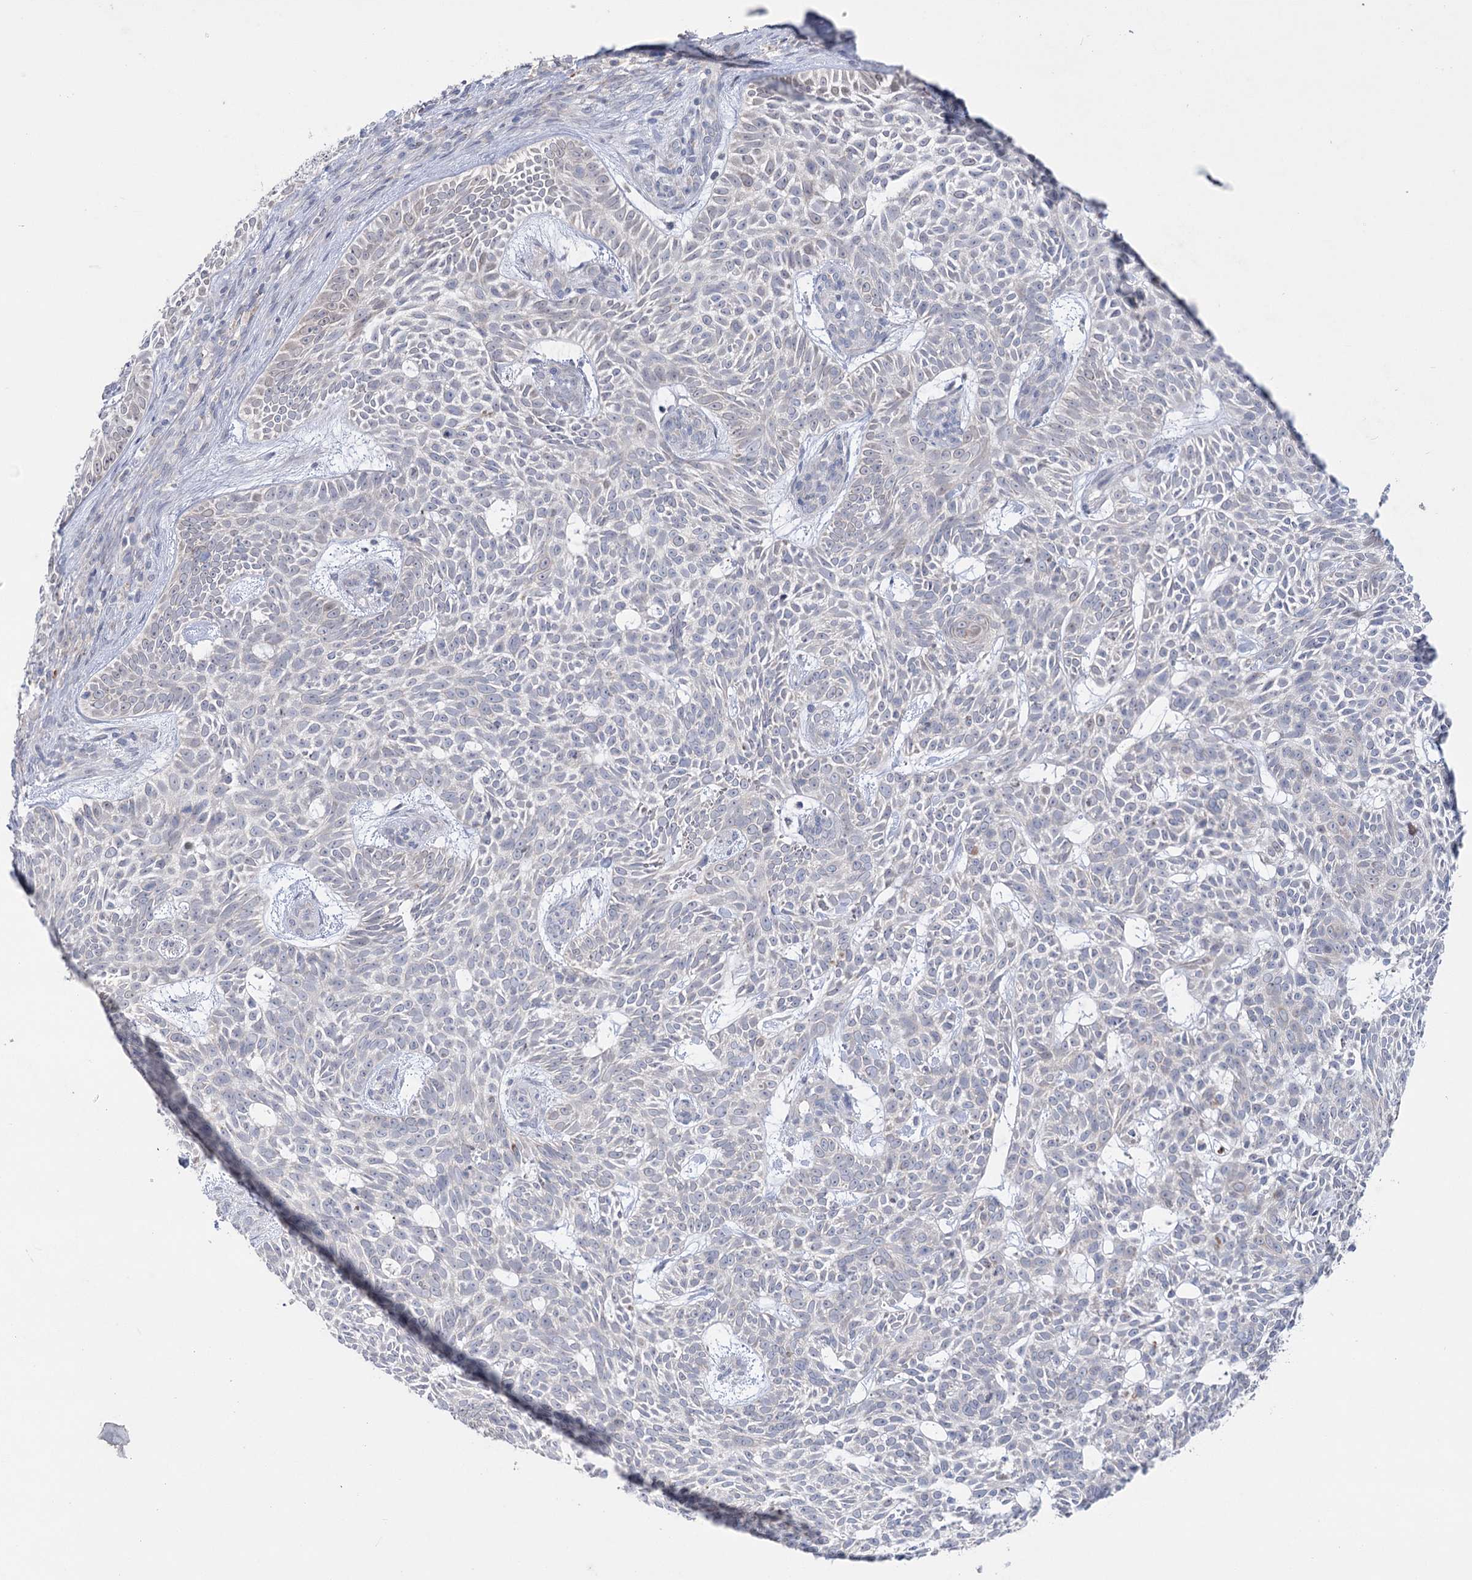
{"staining": {"intensity": "negative", "quantity": "none", "location": "none"}, "tissue": "skin cancer", "cell_type": "Tumor cells", "image_type": "cancer", "snomed": [{"axis": "morphology", "description": "Basal cell carcinoma"}, {"axis": "topography", "description": "Skin"}], "caption": "Tumor cells are negative for protein expression in human skin cancer.", "gene": "MTCH2", "patient": {"sex": "male", "age": 75}}